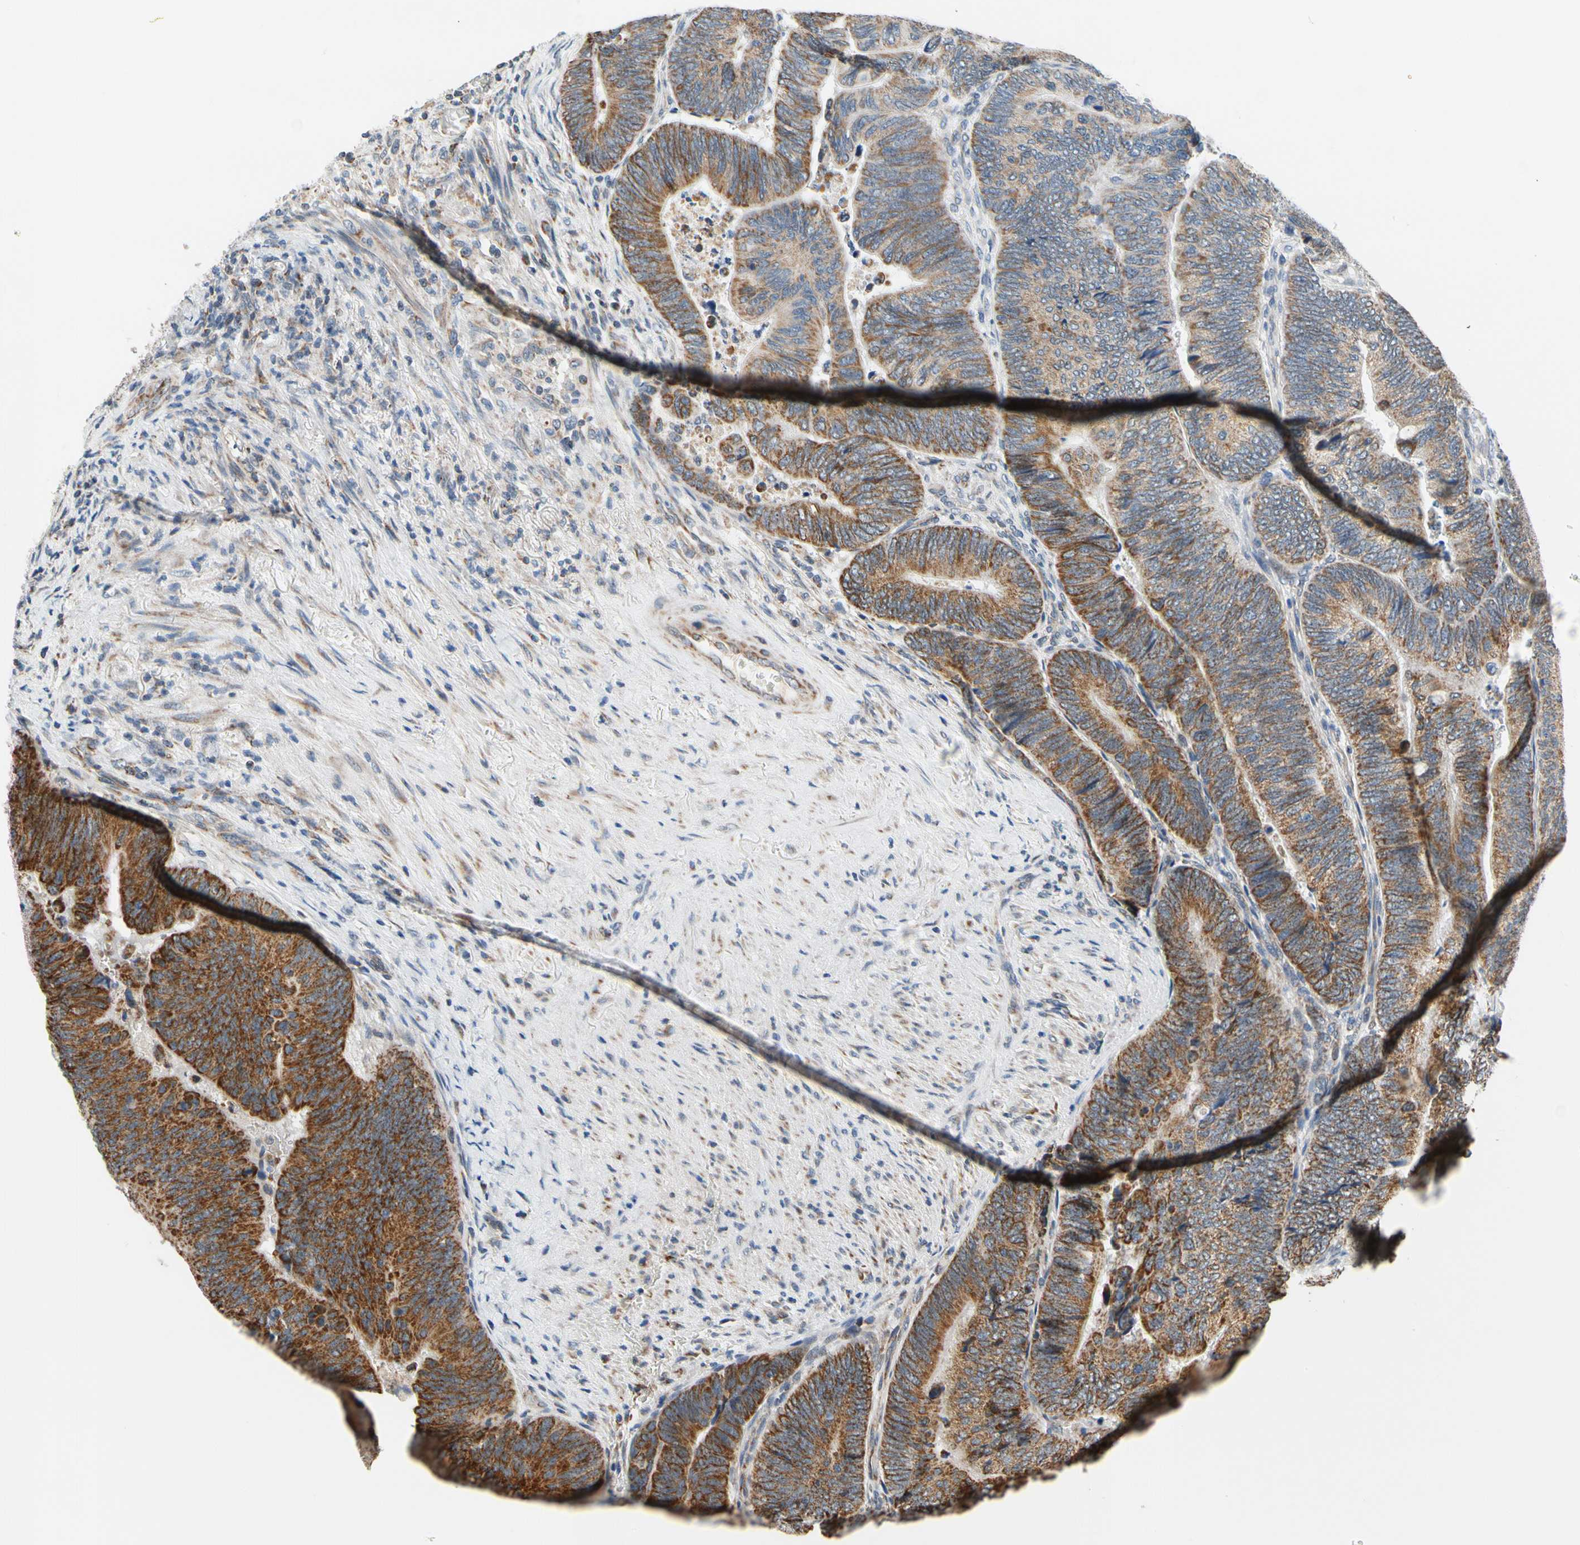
{"staining": {"intensity": "moderate", "quantity": ">75%", "location": "cytoplasmic/membranous"}, "tissue": "colorectal cancer", "cell_type": "Tumor cells", "image_type": "cancer", "snomed": [{"axis": "morphology", "description": "Normal tissue, NOS"}, {"axis": "morphology", "description": "Adenocarcinoma, NOS"}, {"axis": "topography", "description": "Rectum"}, {"axis": "topography", "description": "Peripheral nerve tissue"}], "caption": "Moderate cytoplasmic/membranous expression for a protein is seen in about >75% of tumor cells of adenocarcinoma (colorectal) using IHC.", "gene": "KHDC4", "patient": {"sex": "male", "age": 92}}